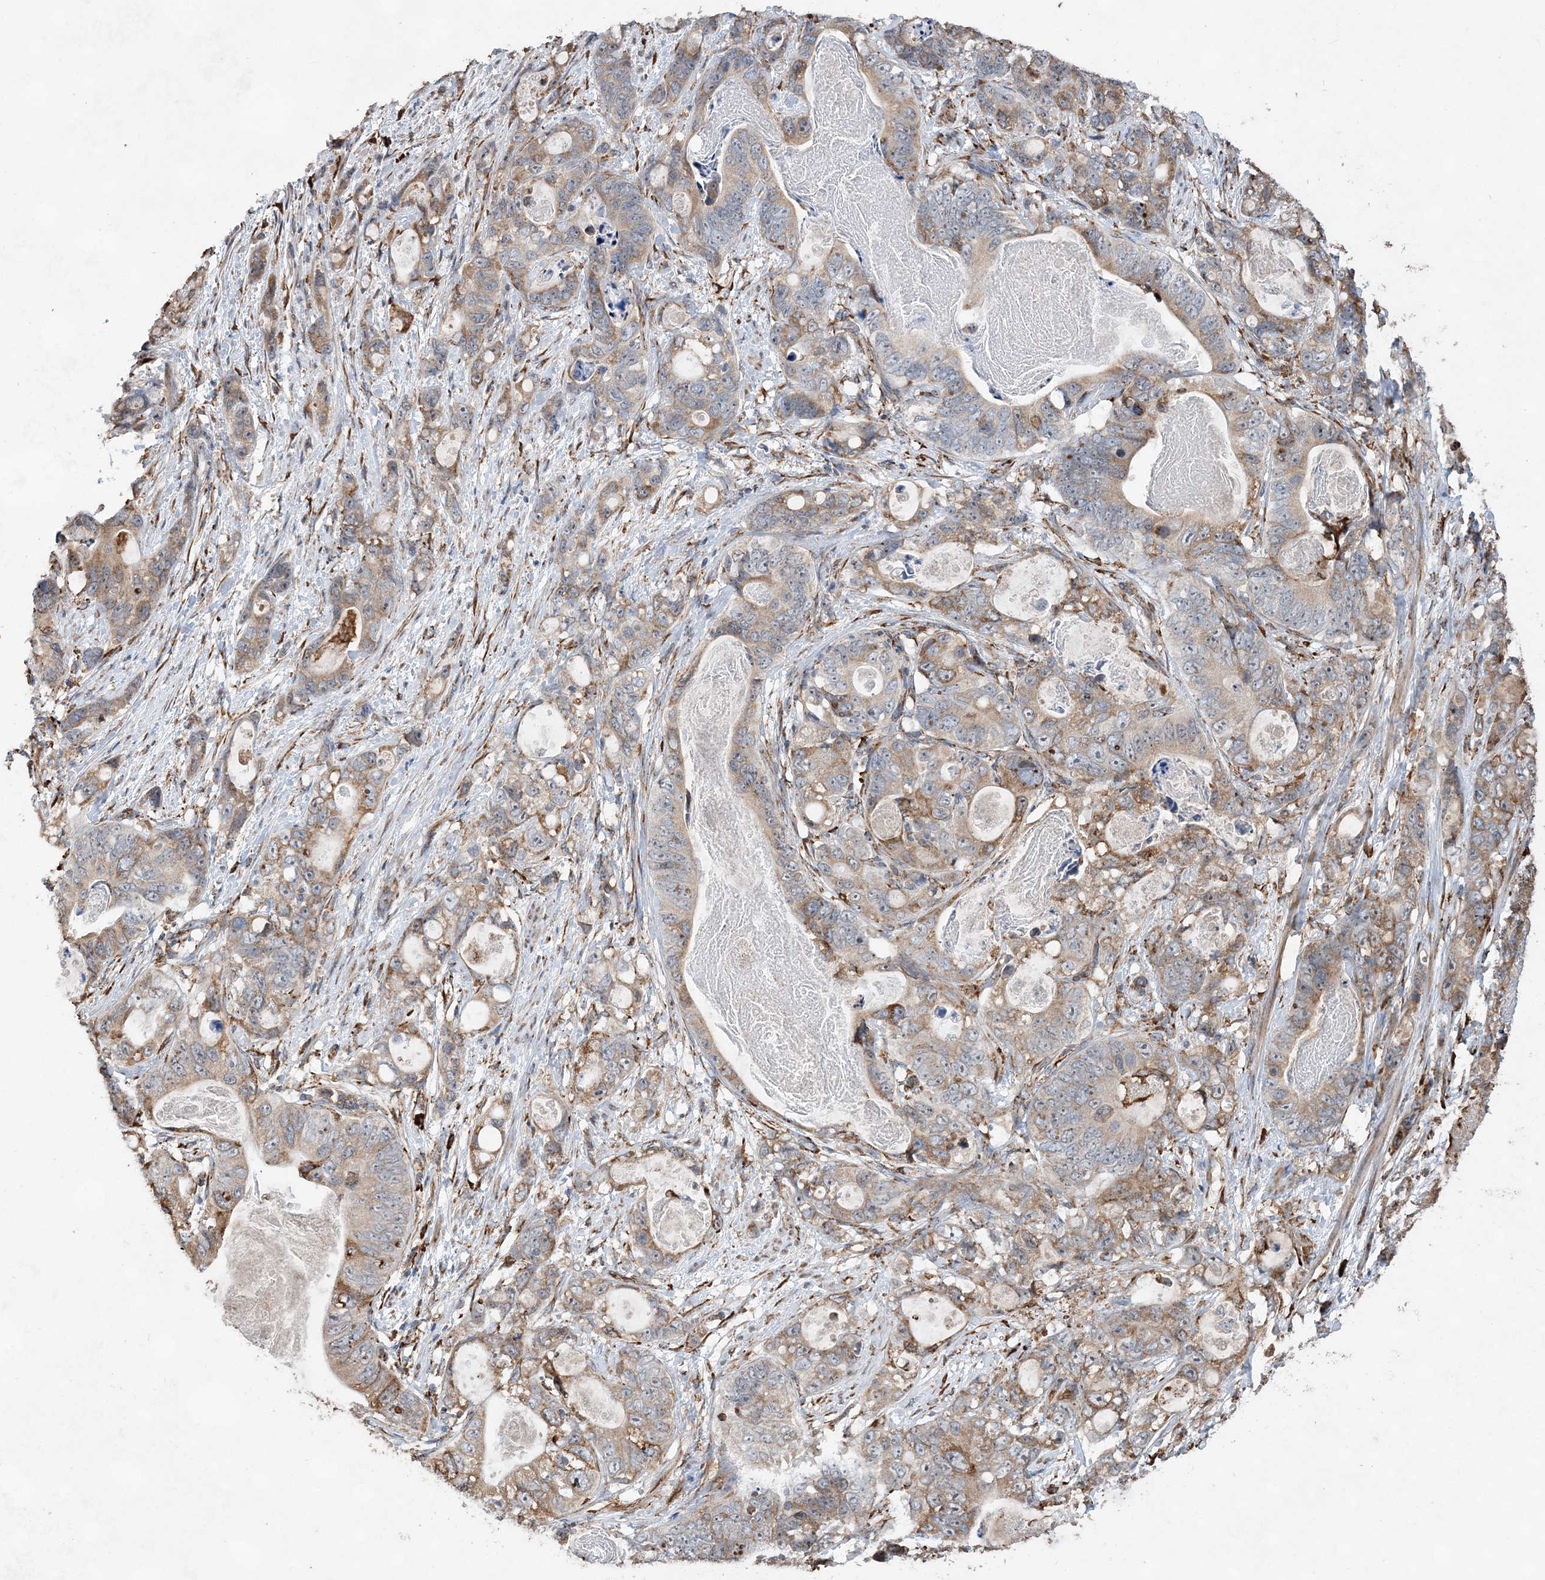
{"staining": {"intensity": "moderate", "quantity": "25%-75%", "location": "cytoplasmic/membranous"}, "tissue": "stomach cancer", "cell_type": "Tumor cells", "image_type": "cancer", "snomed": [{"axis": "morphology", "description": "Normal tissue, NOS"}, {"axis": "morphology", "description": "Adenocarcinoma, NOS"}, {"axis": "topography", "description": "Stomach"}], "caption": "Protein expression analysis of adenocarcinoma (stomach) exhibits moderate cytoplasmic/membranous positivity in approximately 25%-75% of tumor cells. The protein of interest is stained brown, and the nuclei are stained in blue (DAB (3,3'-diaminobenzidine) IHC with brightfield microscopy, high magnification).", "gene": "WDR12", "patient": {"sex": "female", "age": 89}}